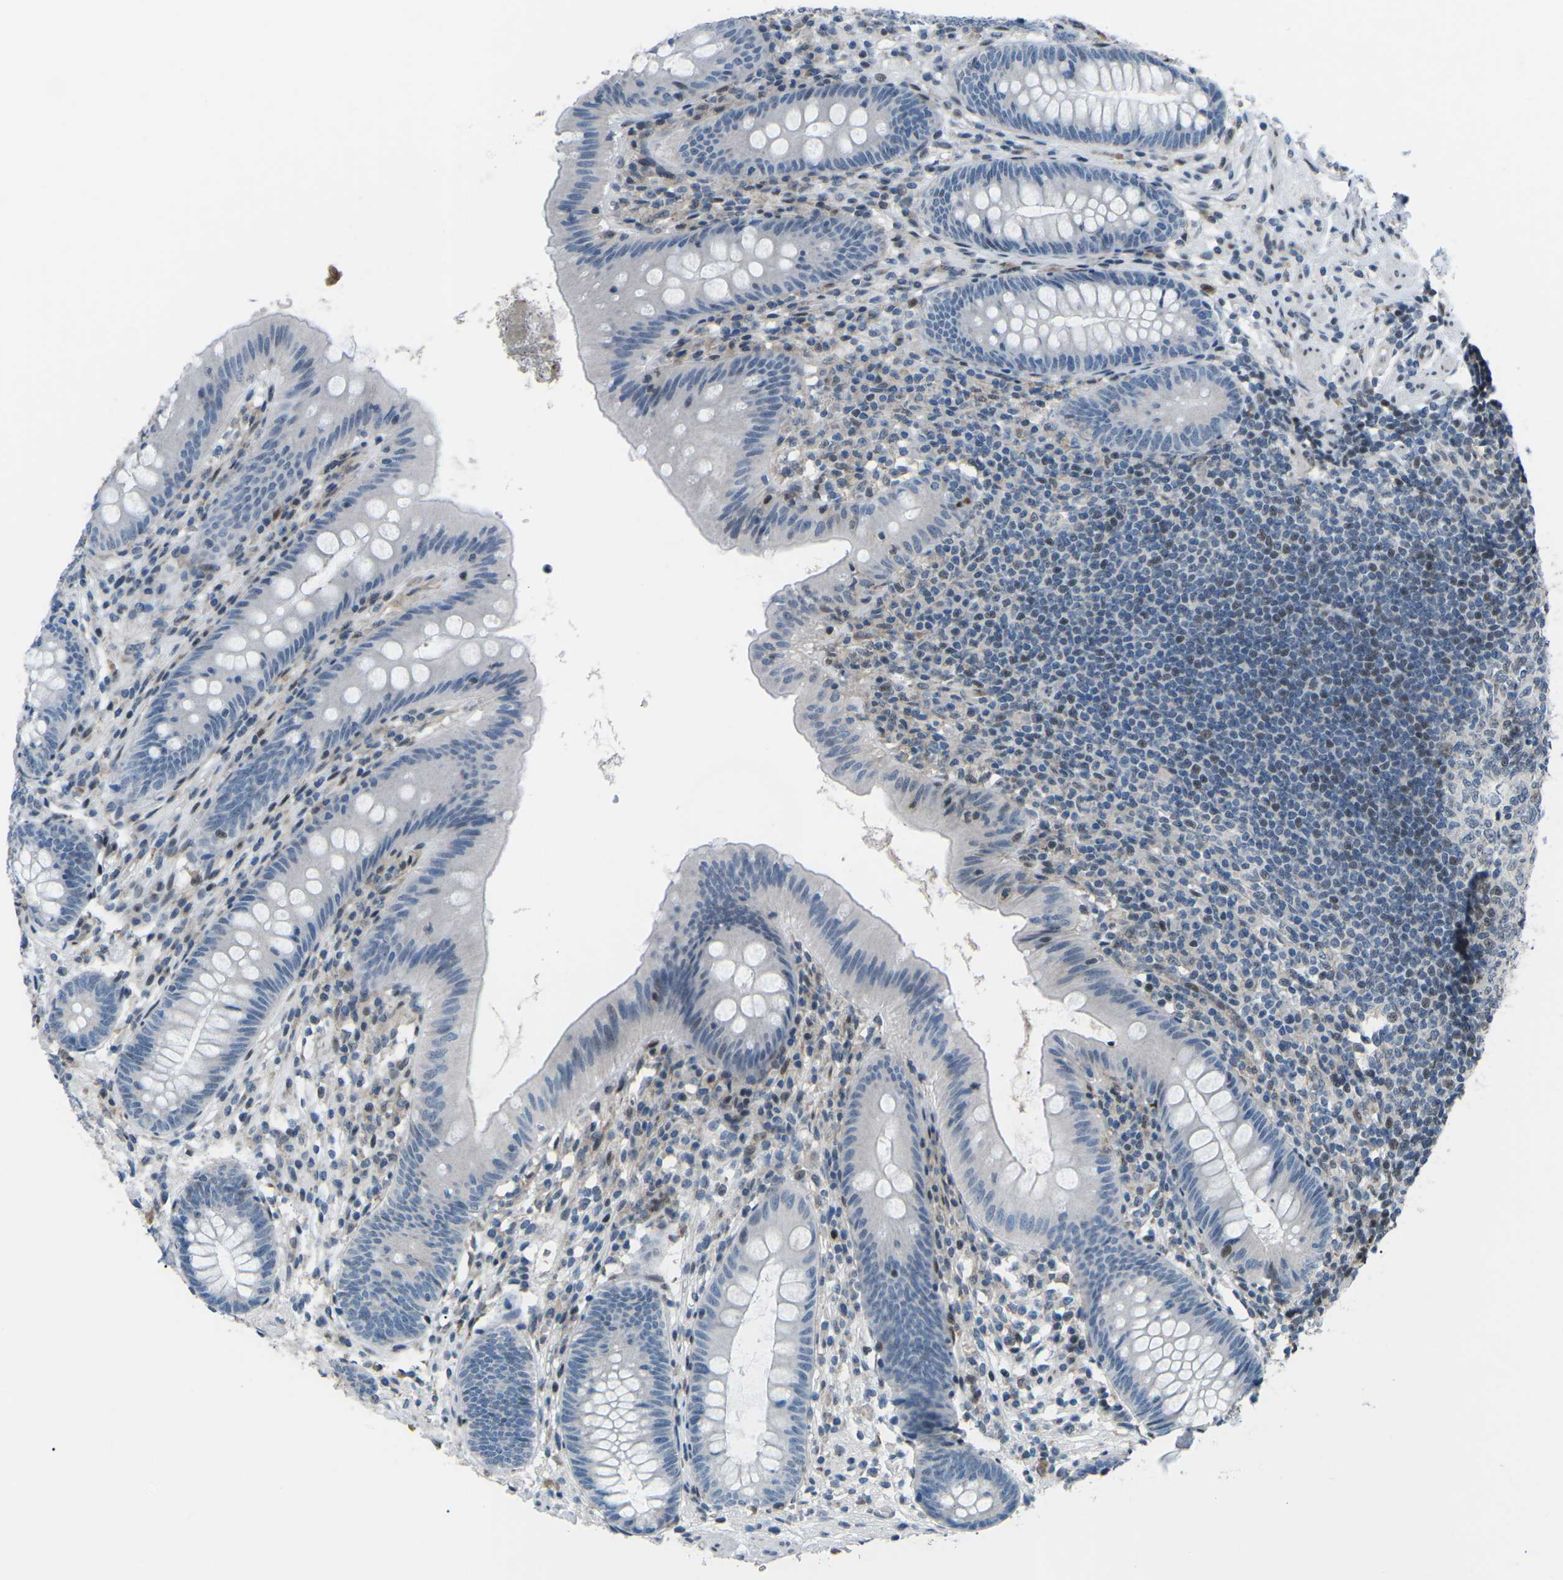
{"staining": {"intensity": "moderate", "quantity": "<25%", "location": "nuclear"}, "tissue": "appendix", "cell_type": "Glandular cells", "image_type": "normal", "snomed": [{"axis": "morphology", "description": "Normal tissue, NOS"}, {"axis": "topography", "description": "Appendix"}], "caption": "Brown immunohistochemical staining in normal appendix exhibits moderate nuclear staining in about <25% of glandular cells. The protein is shown in brown color, while the nuclei are stained blue.", "gene": "MBNL1", "patient": {"sex": "male", "age": 56}}